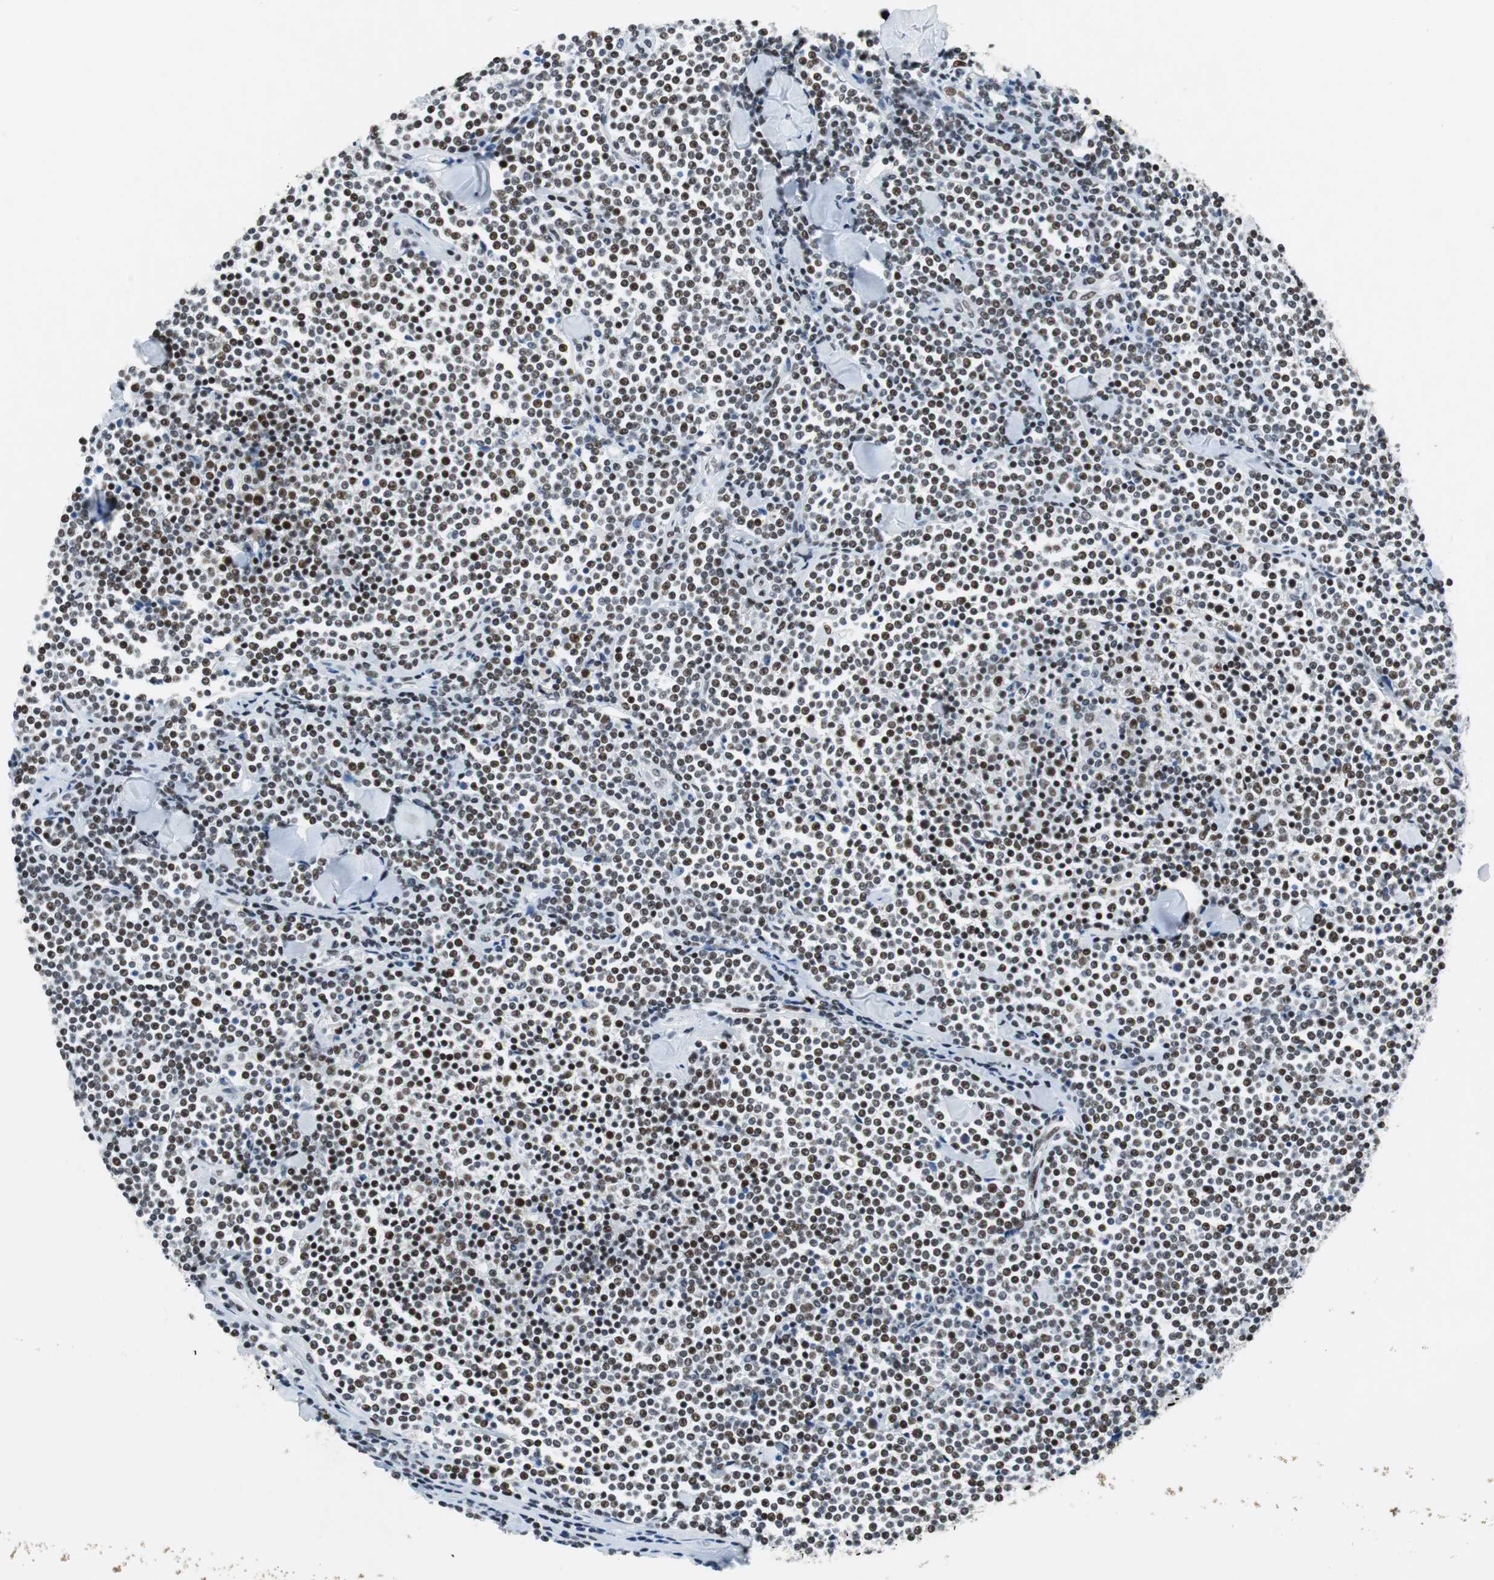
{"staining": {"intensity": "weak", "quantity": "25%-75%", "location": "nuclear"}, "tissue": "lymphoma", "cell_type": "Tumor cells", "image_type": "cancer", "snomed": [{"axis": "morphology", "description": "Malignant lymphoma, non-Hodgkin's type, Low grade"}, {"axis": "topography", "description": "Soft tissue"}], "caption": "Malignant lymphoma, non-Hodgkin's type (low-grade) was stained to show a protein in brown. There is low levels of weak nuclear expression in approximately 25%-75% of tumor cells.", "gene": "HDAC3", "patient": {"sex": "male", "age": 92}}